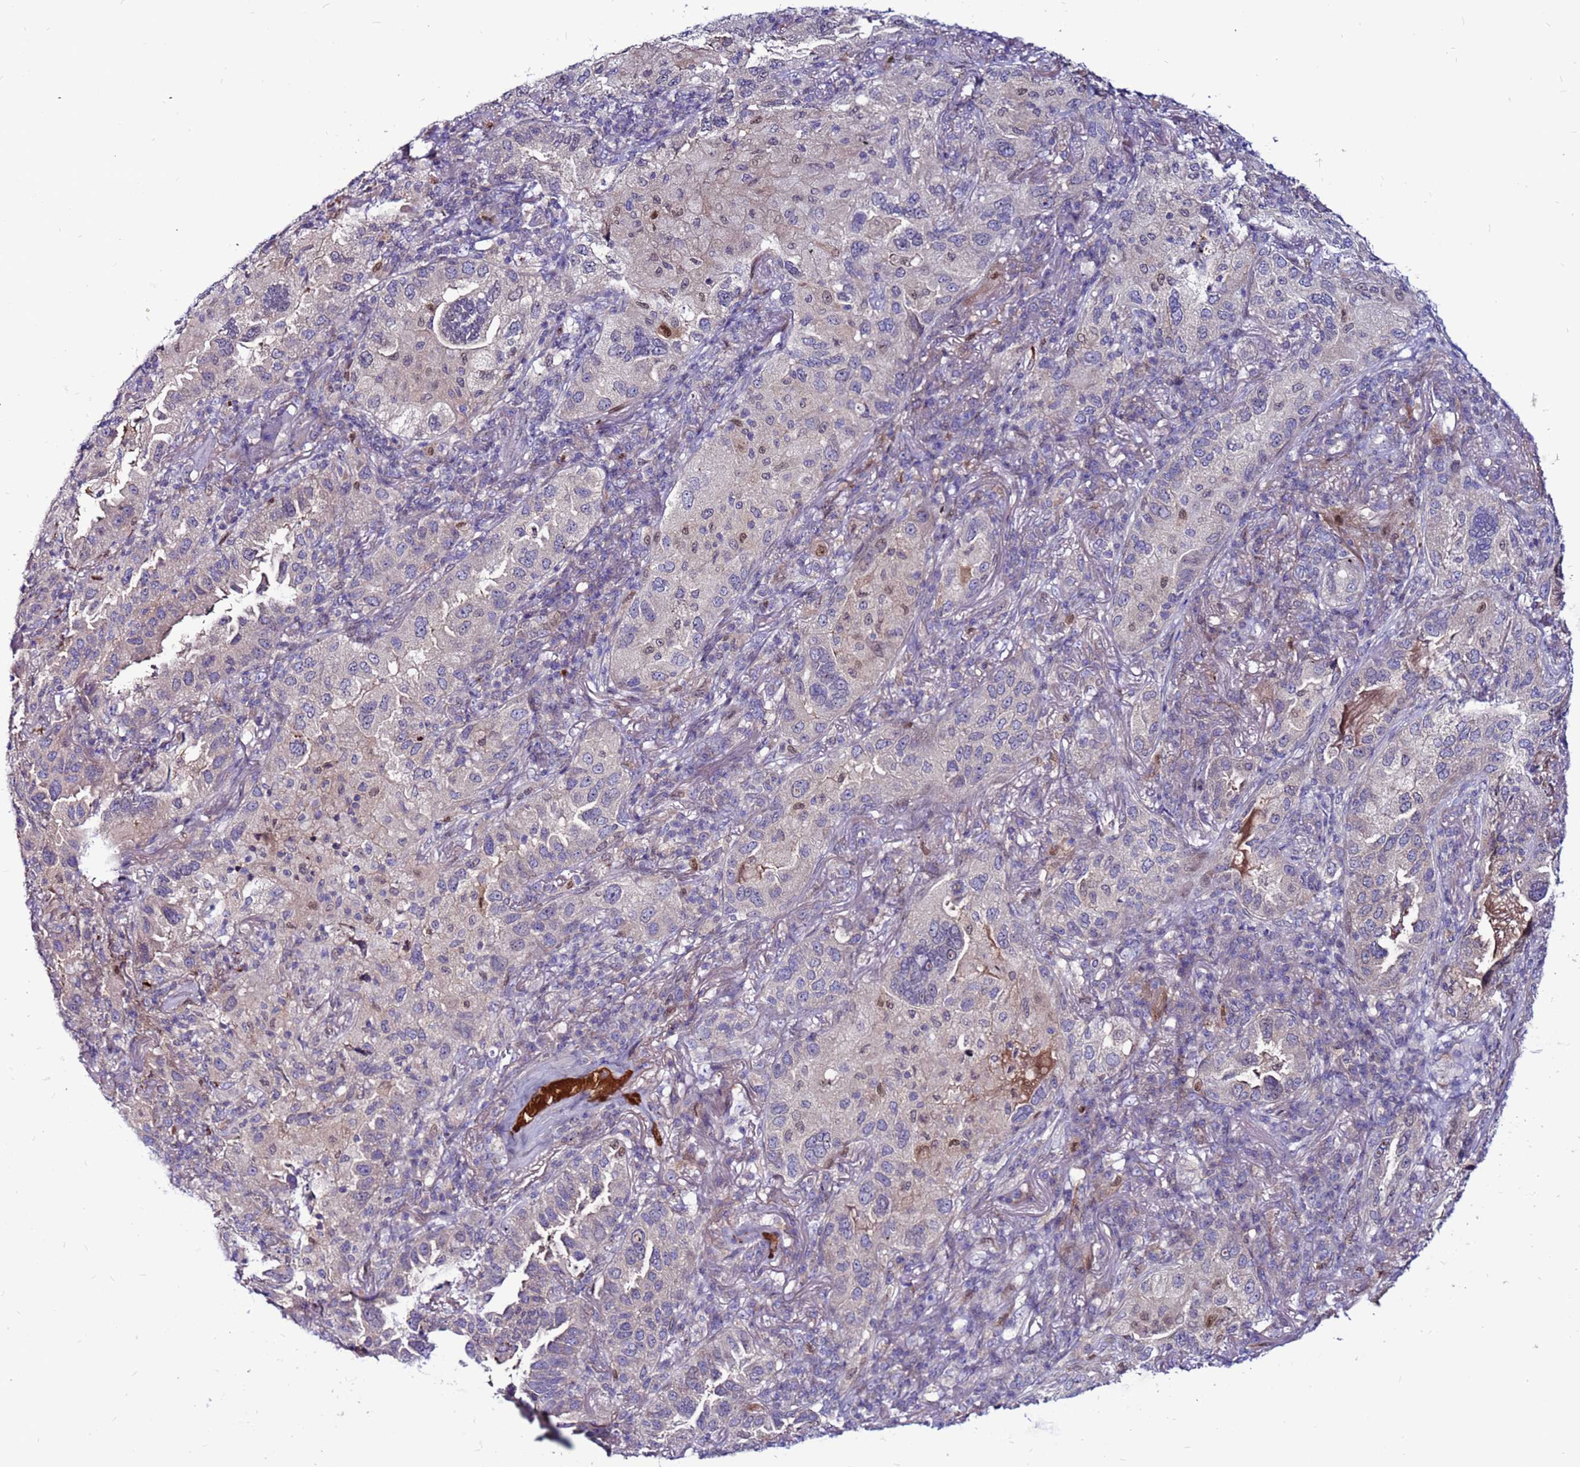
{"staining": {"intensity": "weak", "quantity": "<25%", "location": "nuclear"}, "tissue": "lung cancer", "cell_type": "Tumor cells", "image_type": "cancer", "snomed": [{"axis": "morphology", "description": "Adenocarcinoma, NOS"}, {"axis": "topography", "description": "Lung"}], "caption": "Human lung cancer stained for a protein using immunohistochemistry shows no expression in tumor cells.", "gene": "CCDC71", "patient": {"sex": "female", "age": 69}}